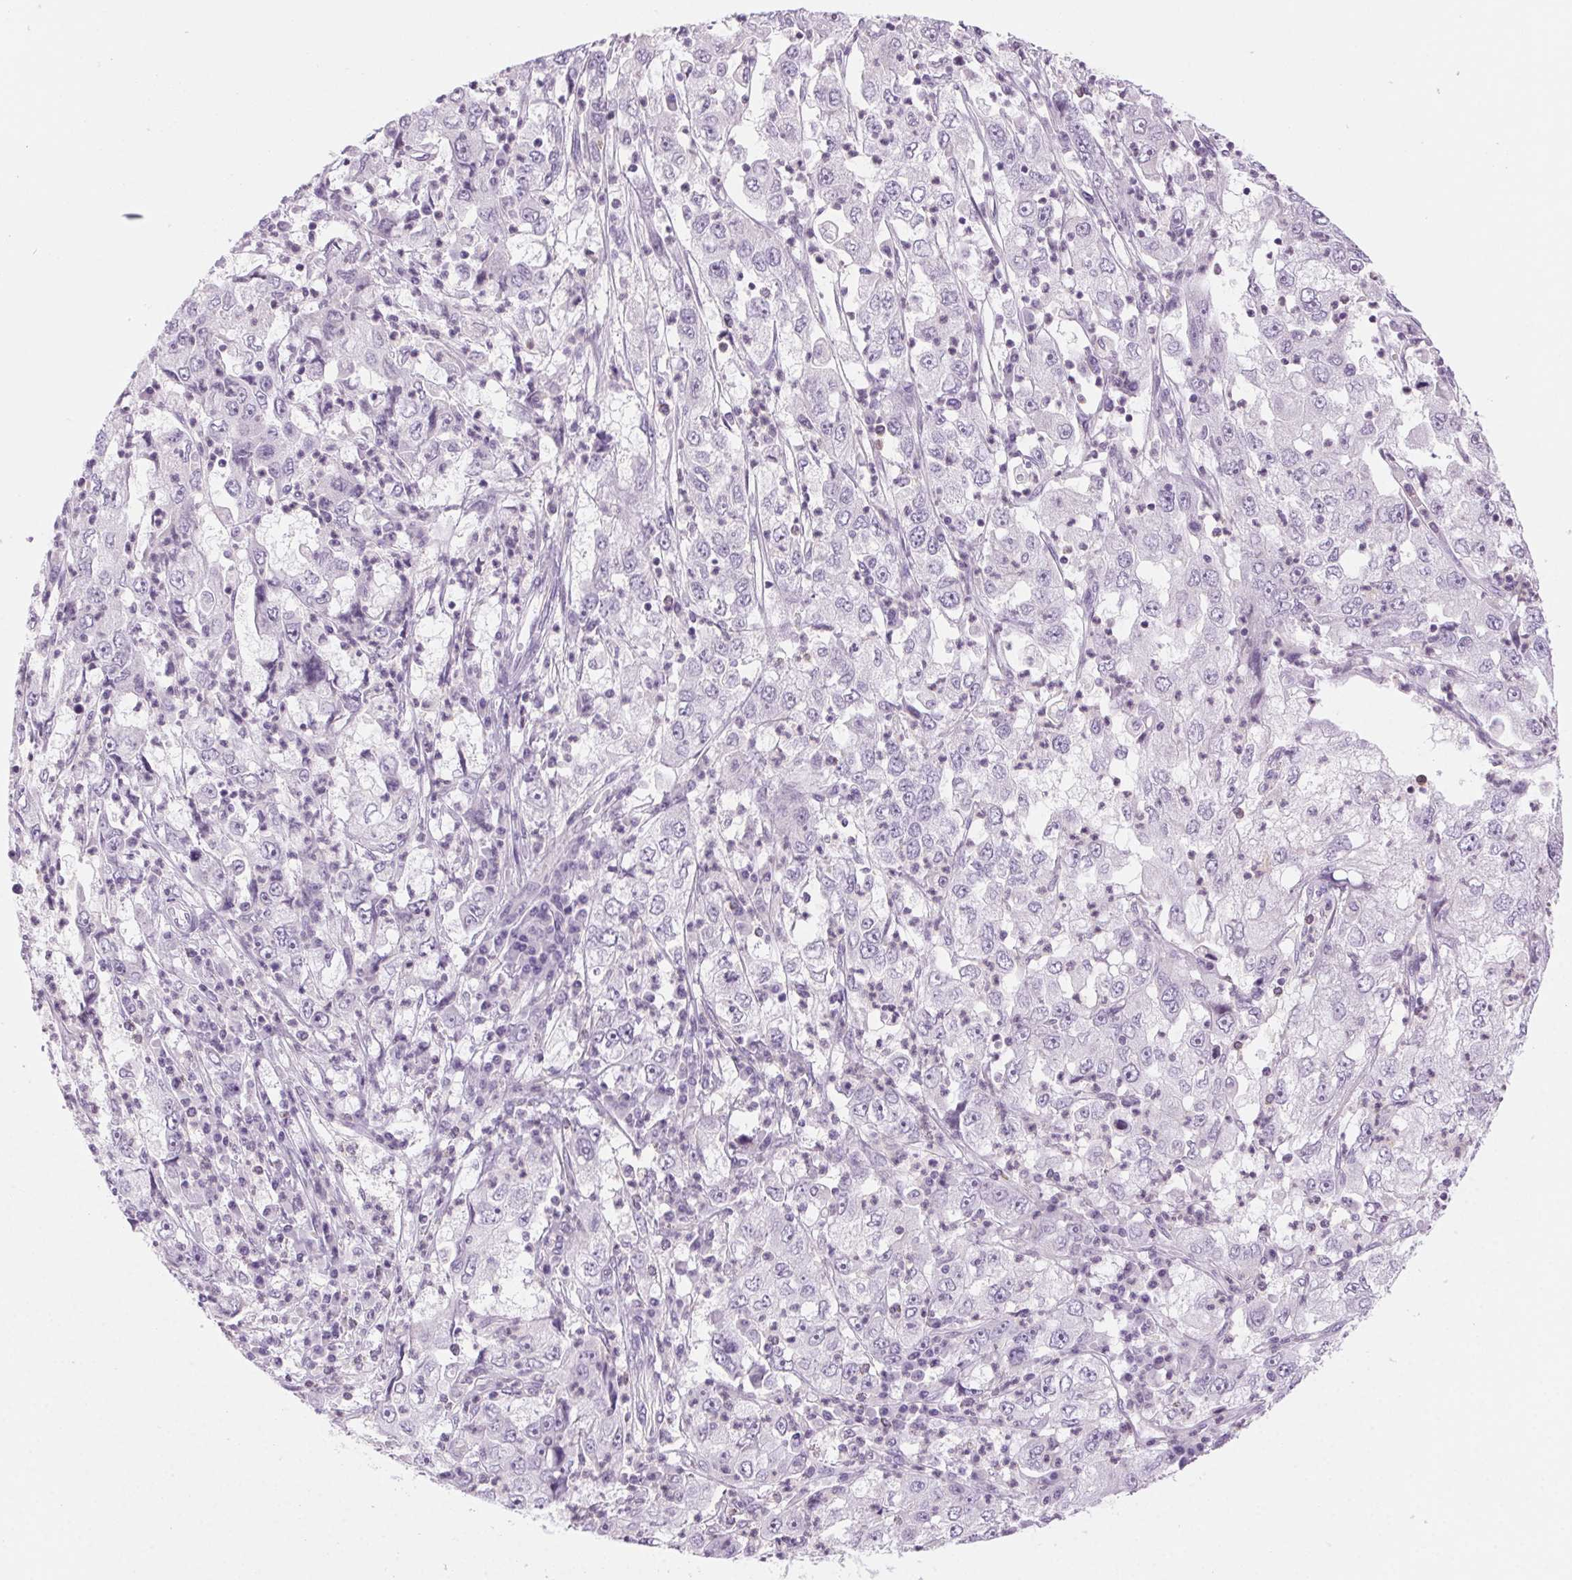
{"staining": {"intensity": "negative", "quantity": "none", "location": "none"}, "tissue": "cervical cancer", "cell_type": "Tumor cells", "image_type": "cancer", "snomed": [{"axis": "morphology", "description": "Squamous cell carcinoma, NOS"}, {"axis": "topography", "description": "Cervix"}], "caption": "The photomicrograph demonstrates no staining of tumor cells in cervical squamous cell carcinoma. Brightfield microscopy of IHC stained with DAB (brown) and hematoxylin (blue), captured at high magnification.", "gene": "SLC6A19", "patient": {"sex": "female", "age": 36}}